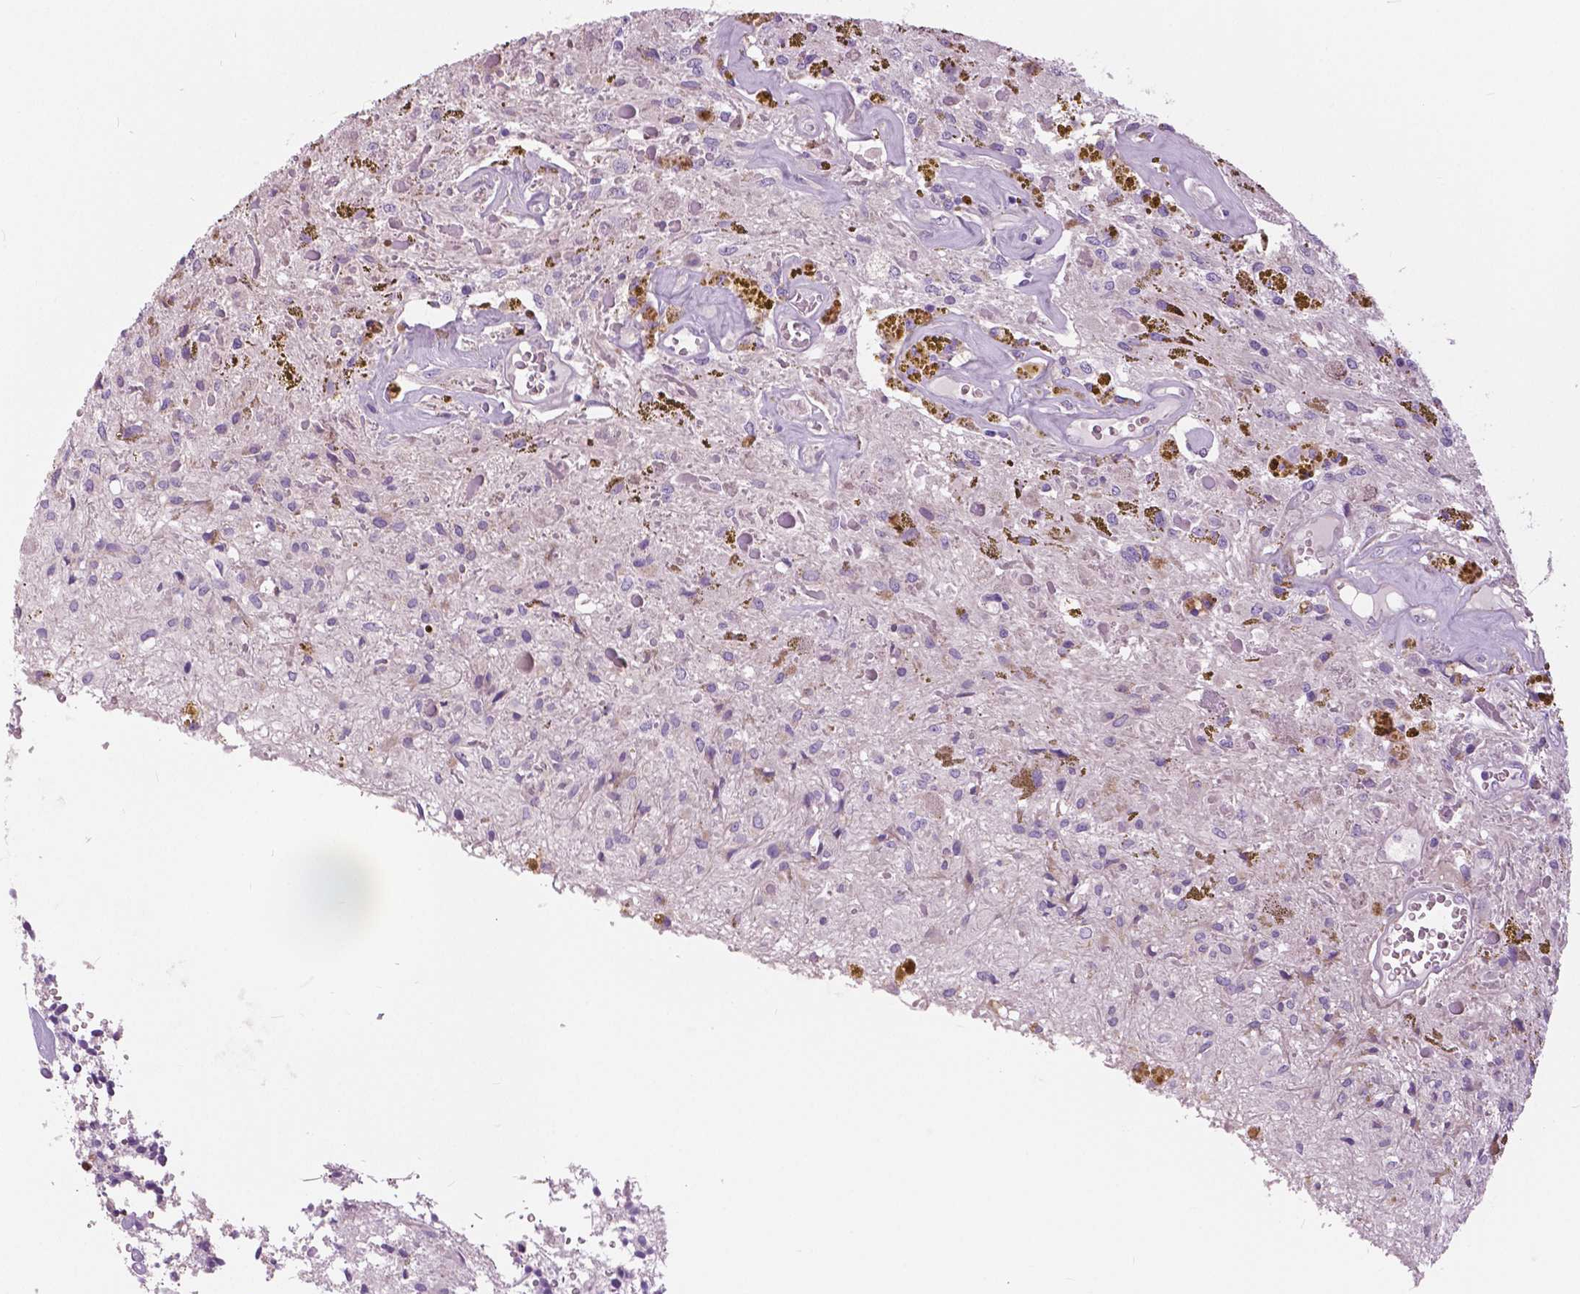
{"staining": {"intensity": "negative", "quantity": "none", "location": "none"}, "tissue": "glioma", "cell_type": "Tumor cells", "image_type": "cancer", "snomed": [{"axis": "morphology", "description": "Glioma, malignant, Low grade"}, {"axis": "topography", "description": "Cerebellum"}], "caption": "A high-resolution histopathology image shows immunohistochemistry (IHC) staining of glioma, which demonstrates no significant expression in tumor cells.", "gene": "SERPINI1", "patient": {"sex": "female", "age": 14}}